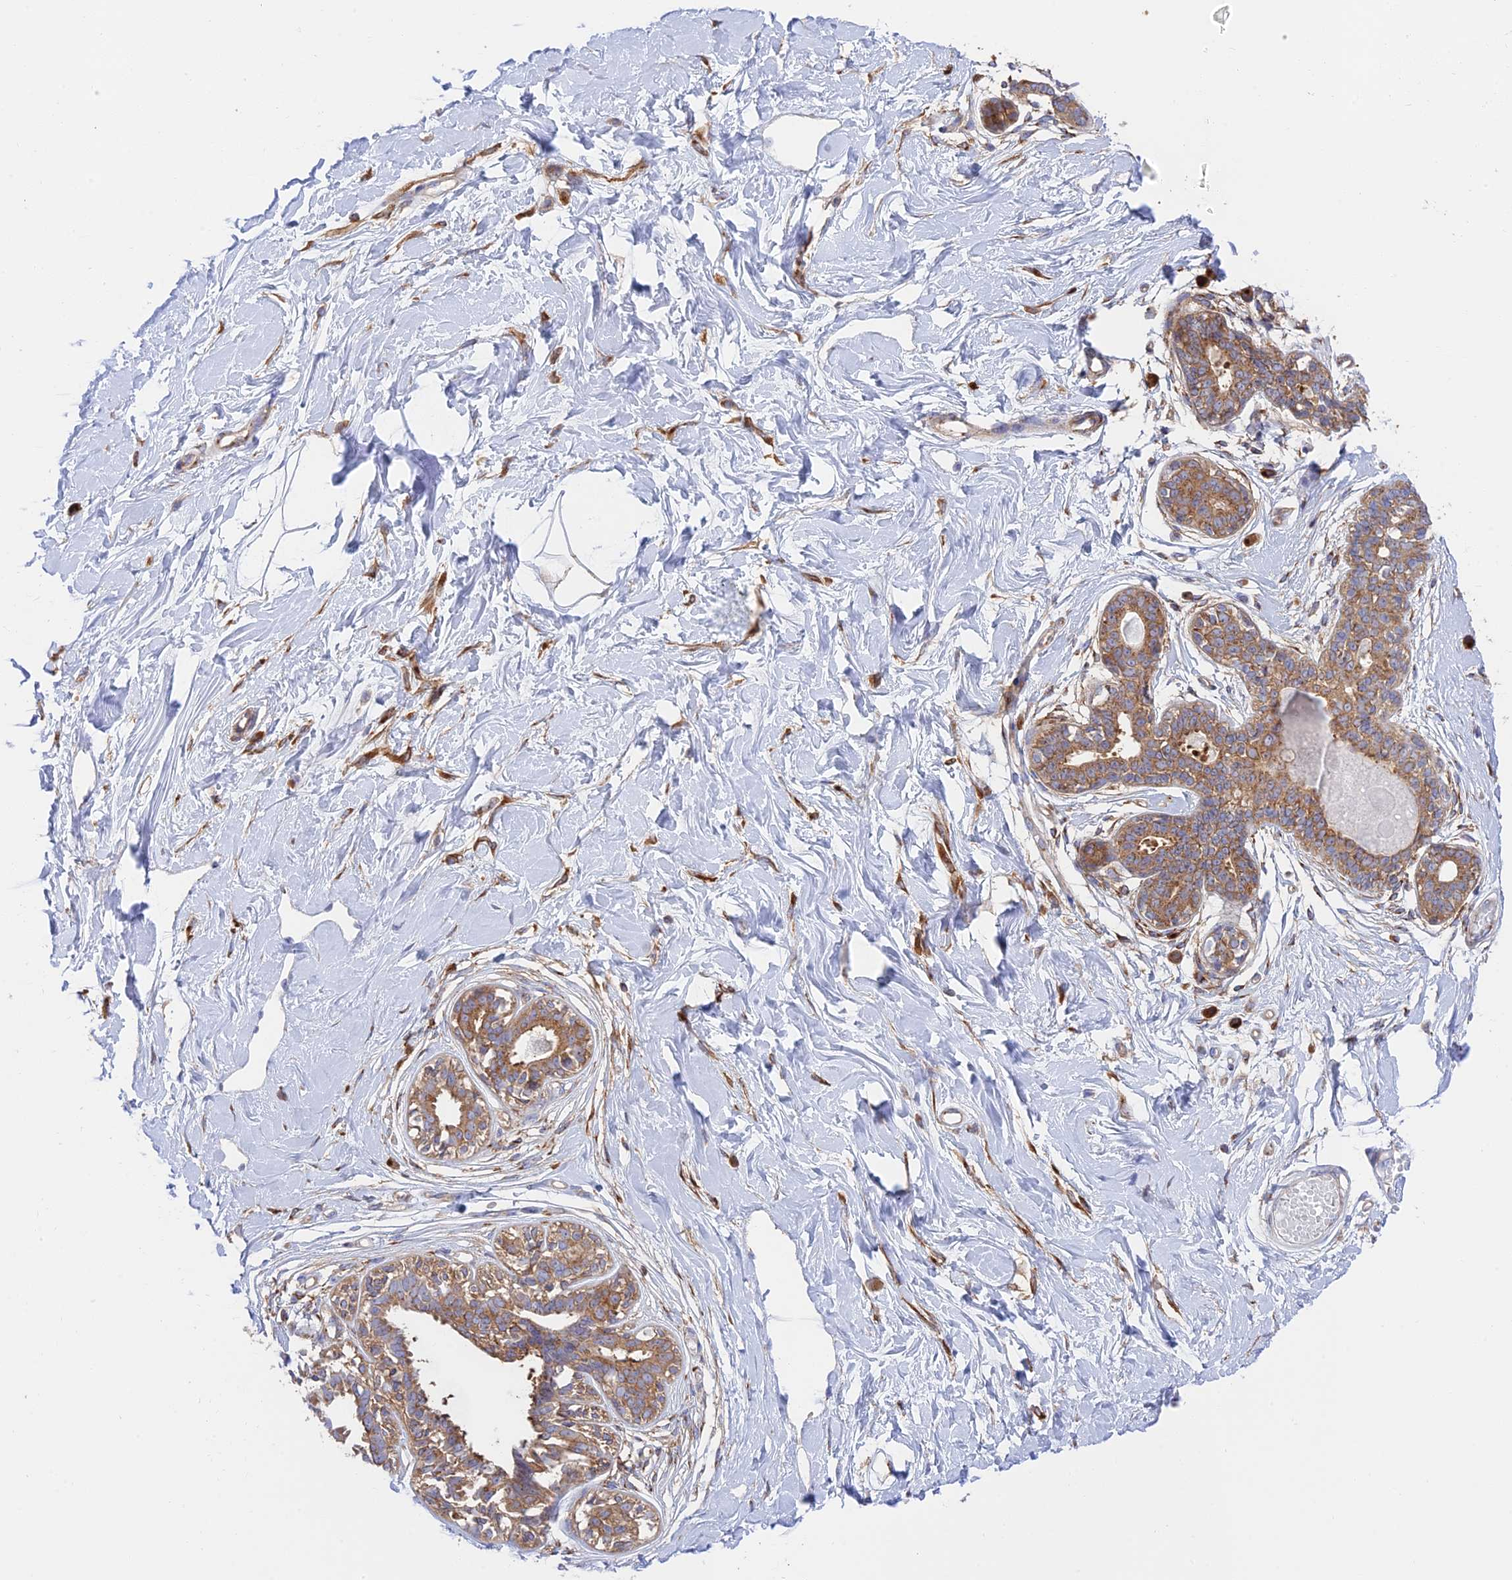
{"staining": {"intensity": "negative", "quantity": "none", "location": "none"}, "tissue": "breast", "cell_type": "Adipocytes", "image_type": "normal", "snomed": [{"axis": "morphology", "description": "Normal tissue, NOS"}, {"axis": "topography", "description": "Breast"}], "caption": "The IHC image has no significant expression in adipocytes of breast.", "gene": "GOLGA3", "patient": {"sex": "female", "age": 45}}